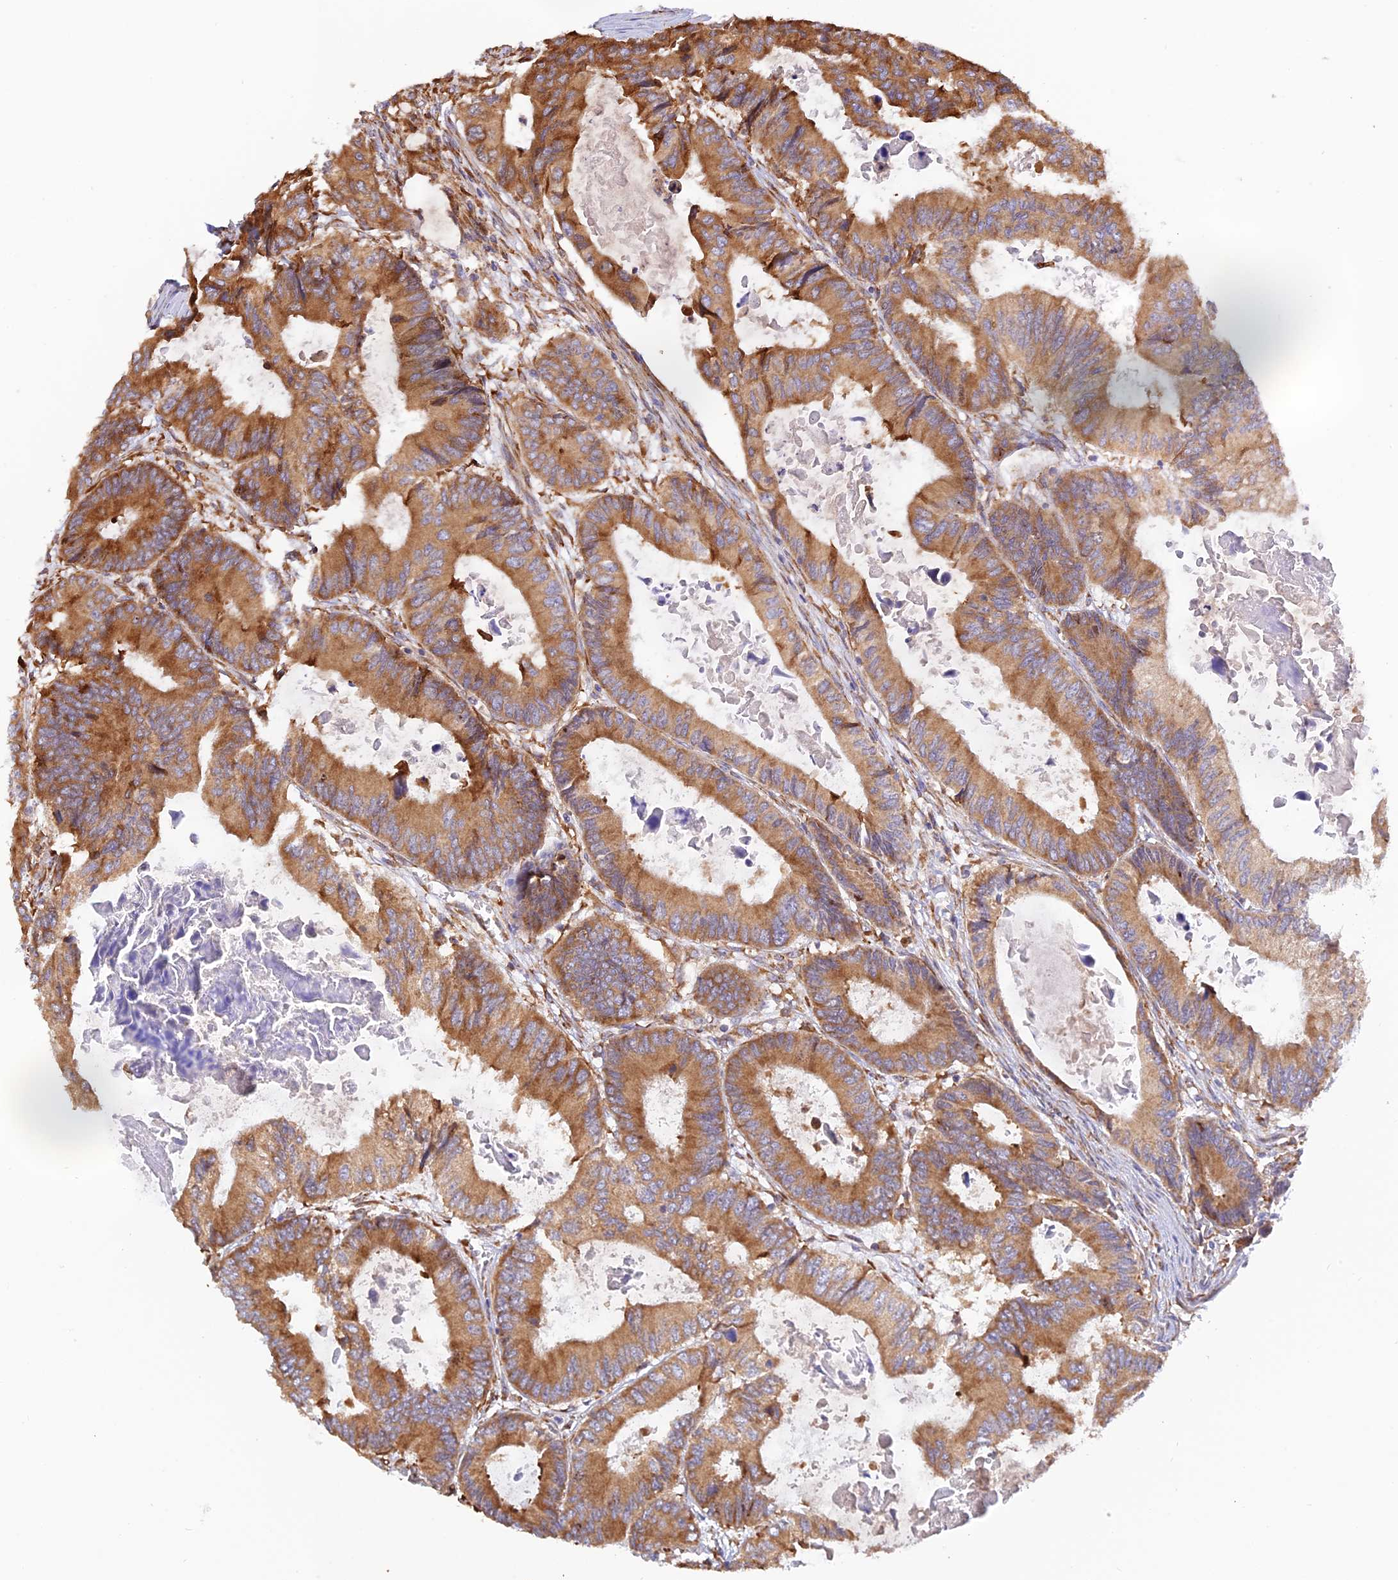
{"staining": {"intensity": "strong", "quantity": ">75%", "location": "cytoplasmic/membranous"}, "tissue": "colorectal cancer", "cell_type": "Tumor cells", "image_type": "cancer", "snomed": [{"axis": "morphology", "description": "Adenocarcinoma, NOS"}, {"axis": "topography", "description": "Colon"}], "caption": "A brown stain labels strong cytoplasmic/membranous expression of a protein in human colorectal adenocarcinoma tumor cells.", "gene": "RPL5", "patient": {"sex": "male", "age": 85}}